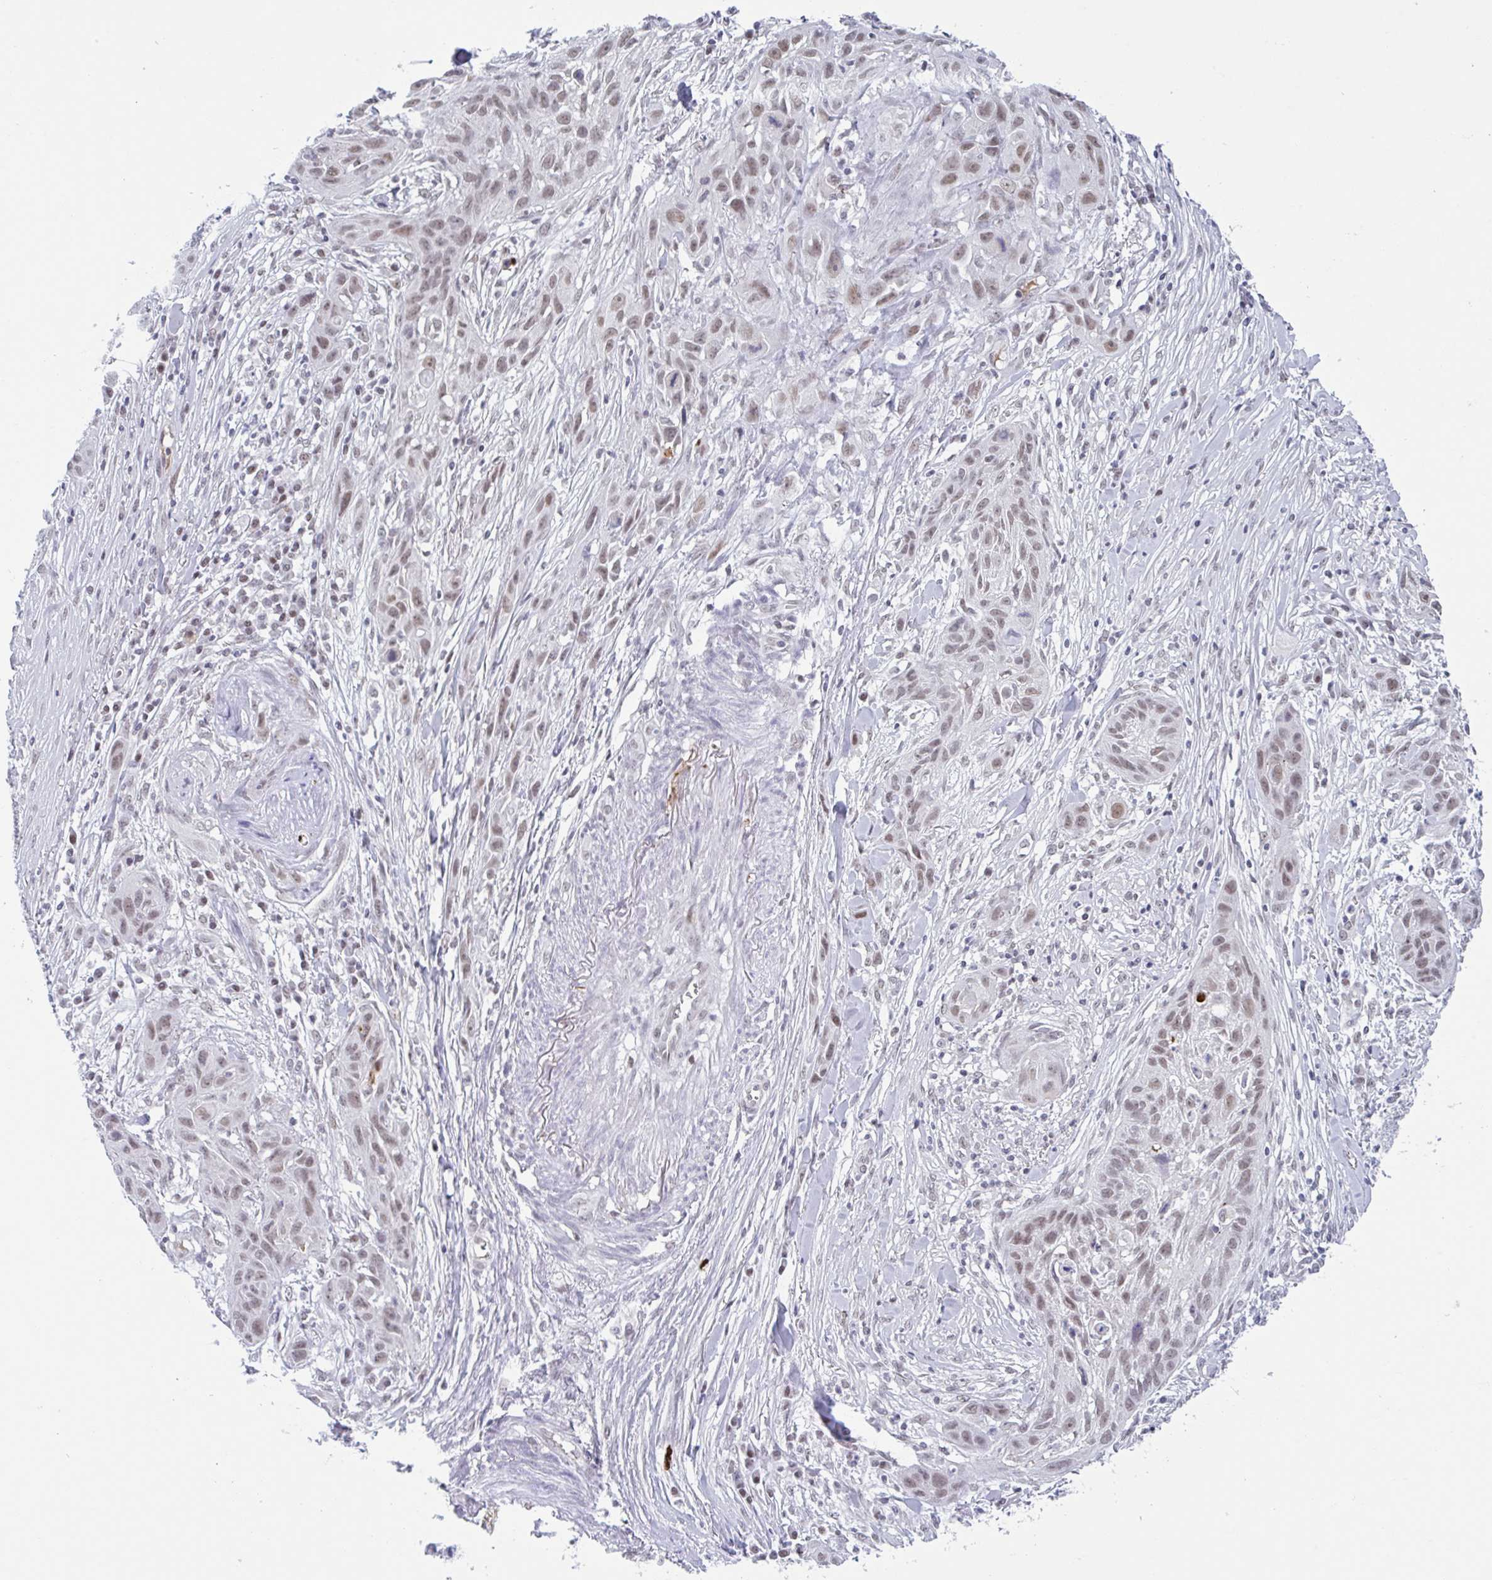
{"staining": {"intensity": "moderate", "quantity": ">75%", "location": "nuclear"}, "tissue": "skin cancer", "cell_type": "Tumor cells", "image_type": "cancer", "snomed": [{"axis": "morphology", "description": "Squamous cell carcinoma, NOS"}, {"axis": "topography", "description": "Skin"}, {"axis": "topography", "description": "Vulva"}], "caption": "IHC staining of skin squamous cell carcinoma, which displays medium levels of moderate nuclear expression in approximately >75% of tumor cells indicating moderate nuclear protein positivity. The staining was performed using DAB (brown) for protein detection and nuclei were counterstained in hematoxylin (blue).", "gene": "PLG", "patient": {"sex": "female", "age": 83}}